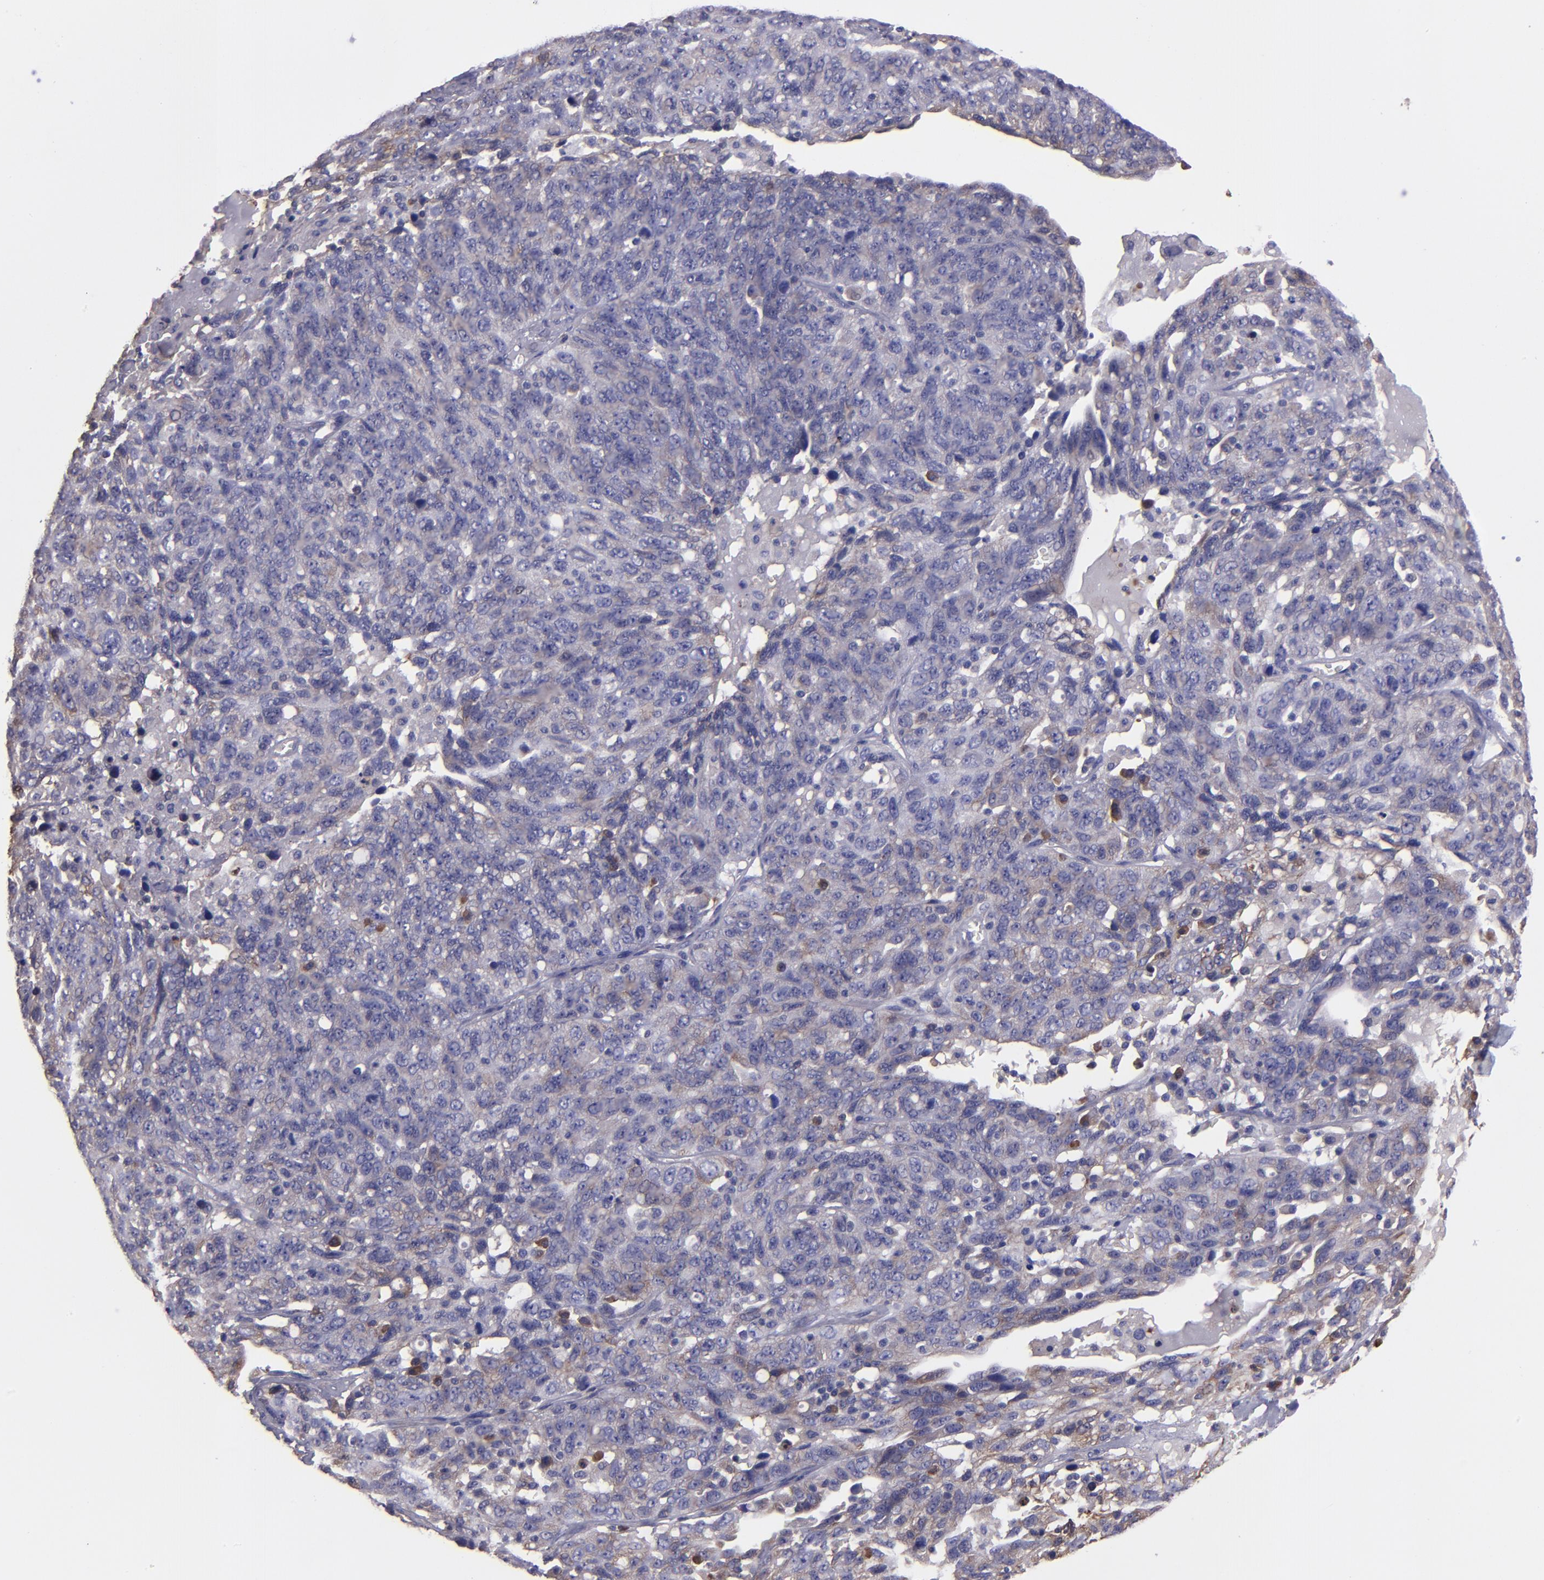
{"staining": {"intensity": "weak", "quantity": "25%-75%", "location": "cytoplasmic/membranous"}, "tissue": "ovarian cancer", "cell_type": "Tumor cells", "image_type": "cancer", "snomed": [{"axis": "morphology", "description": "Cystadenocarcinoma, serous, NOS"}, {"axis": "topography", "description": "Ovary"}], "caption": "There is low levels of weak cytoplasmic/membranous expression in tumor cells of ovarian serous cystadenocarcinoma, as demonstrated by immunohistochemical staining (brown color).", "gene": "CARS1", "patient": {"sex": "female", "age": 71}}